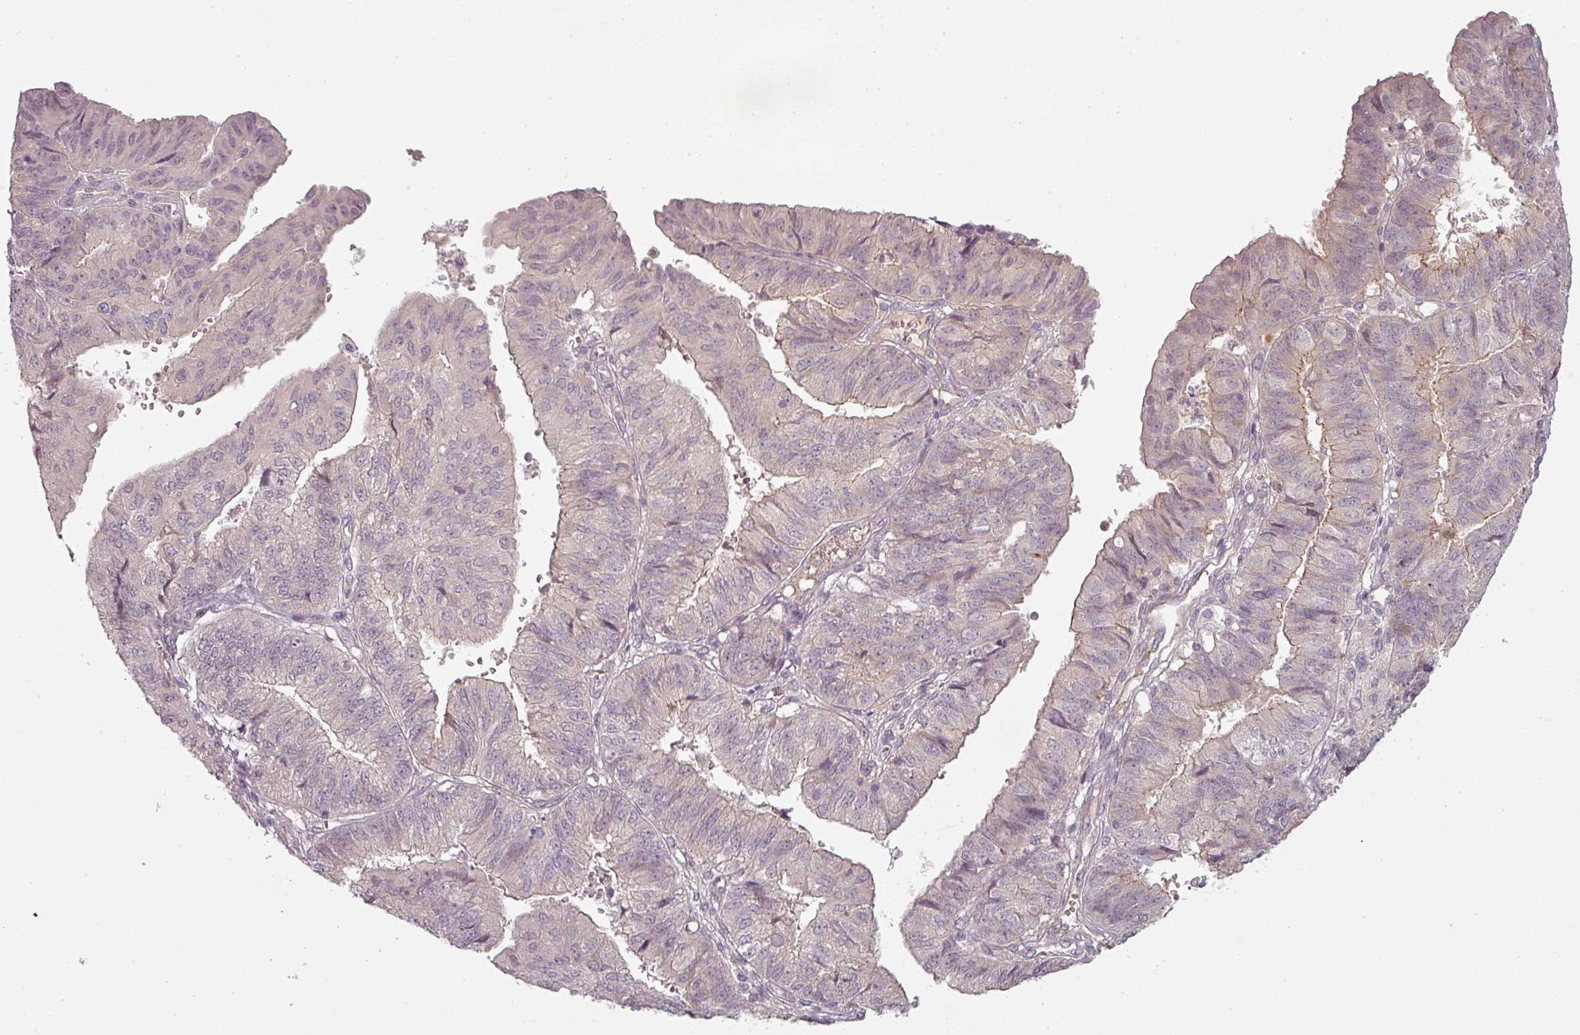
{"staining": {"intensity": "negative", "quantity": "none", "location": "none"}, "tissue": "endometrial cancer", "cell_type": "Tumor cells", "image_type": "cancer", "snomed": [{"axis": "morphology", "description": "Adenocarcinoma, NOS"}, {"axis": "topography", "description": "Endometrium"}], "caption": "Tumor cells show no significant protein staining in endometrial cancer.", "gene": "SLC16A9", "patient": {"sex": "female", "age": 56}}